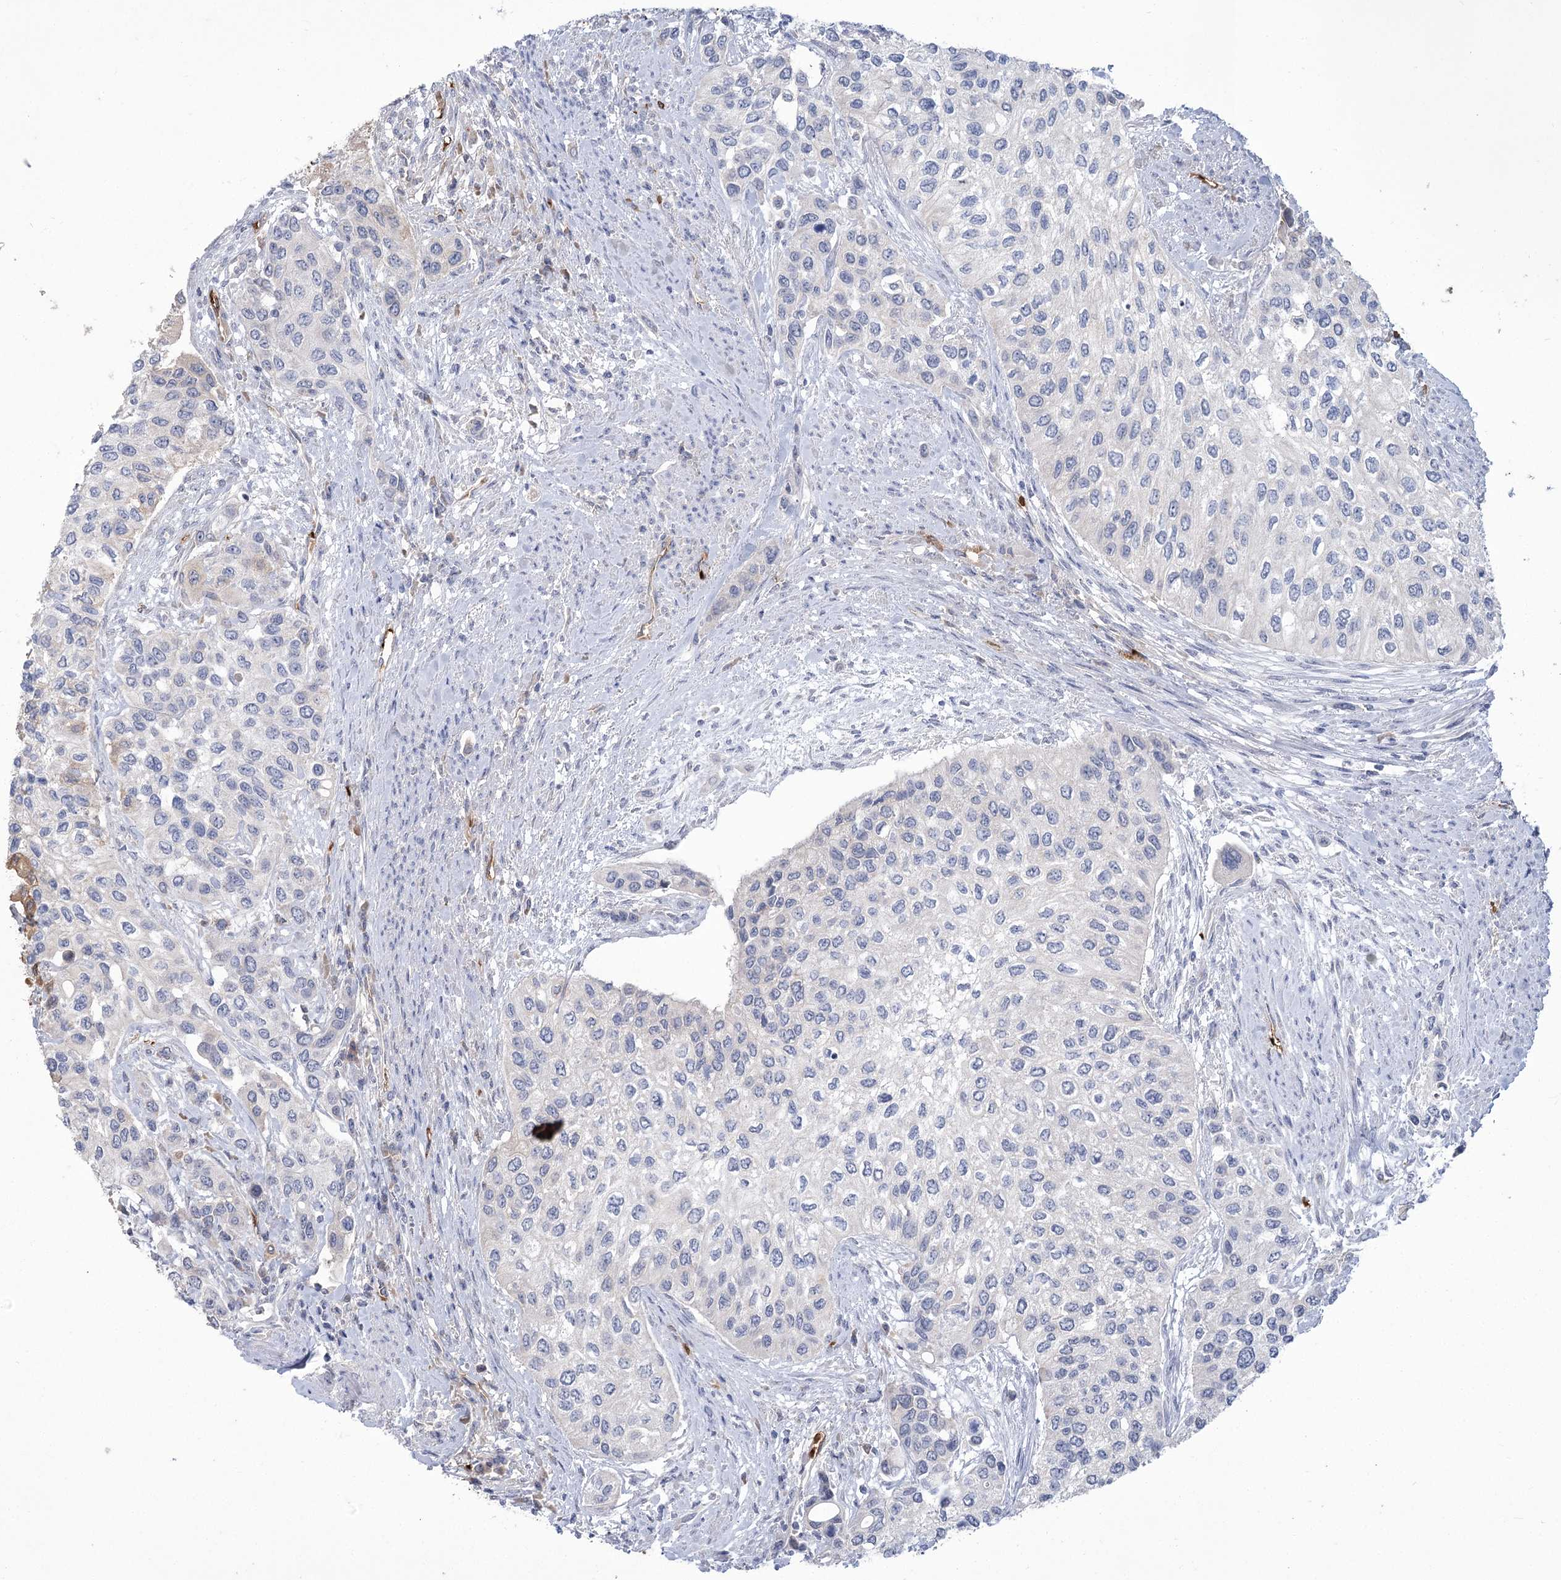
{"staining": {"intensity": "negative", "quantity": "none", "location": "none"}, "tissue": "urothelial cancer", "cell_type": "Tumor cells", "image_type": "cancer", "snomed": [{"axis": "morphology", "description": "Normal tissue, NOS"}, {"axis": "morphology", "description": "Urothelial carcinoma, High grade"}, {"axis": "topography", "description": "Vascular tissue"}, {"axis": "topography", "description": "Urinary bladder"}], "caption": "A micrograph of urothelial cancer stained for a protein demonstrates no brown staining in tumor cells.", "gene": "HBA1", "patient": {"sex": "female", "age": 56}}